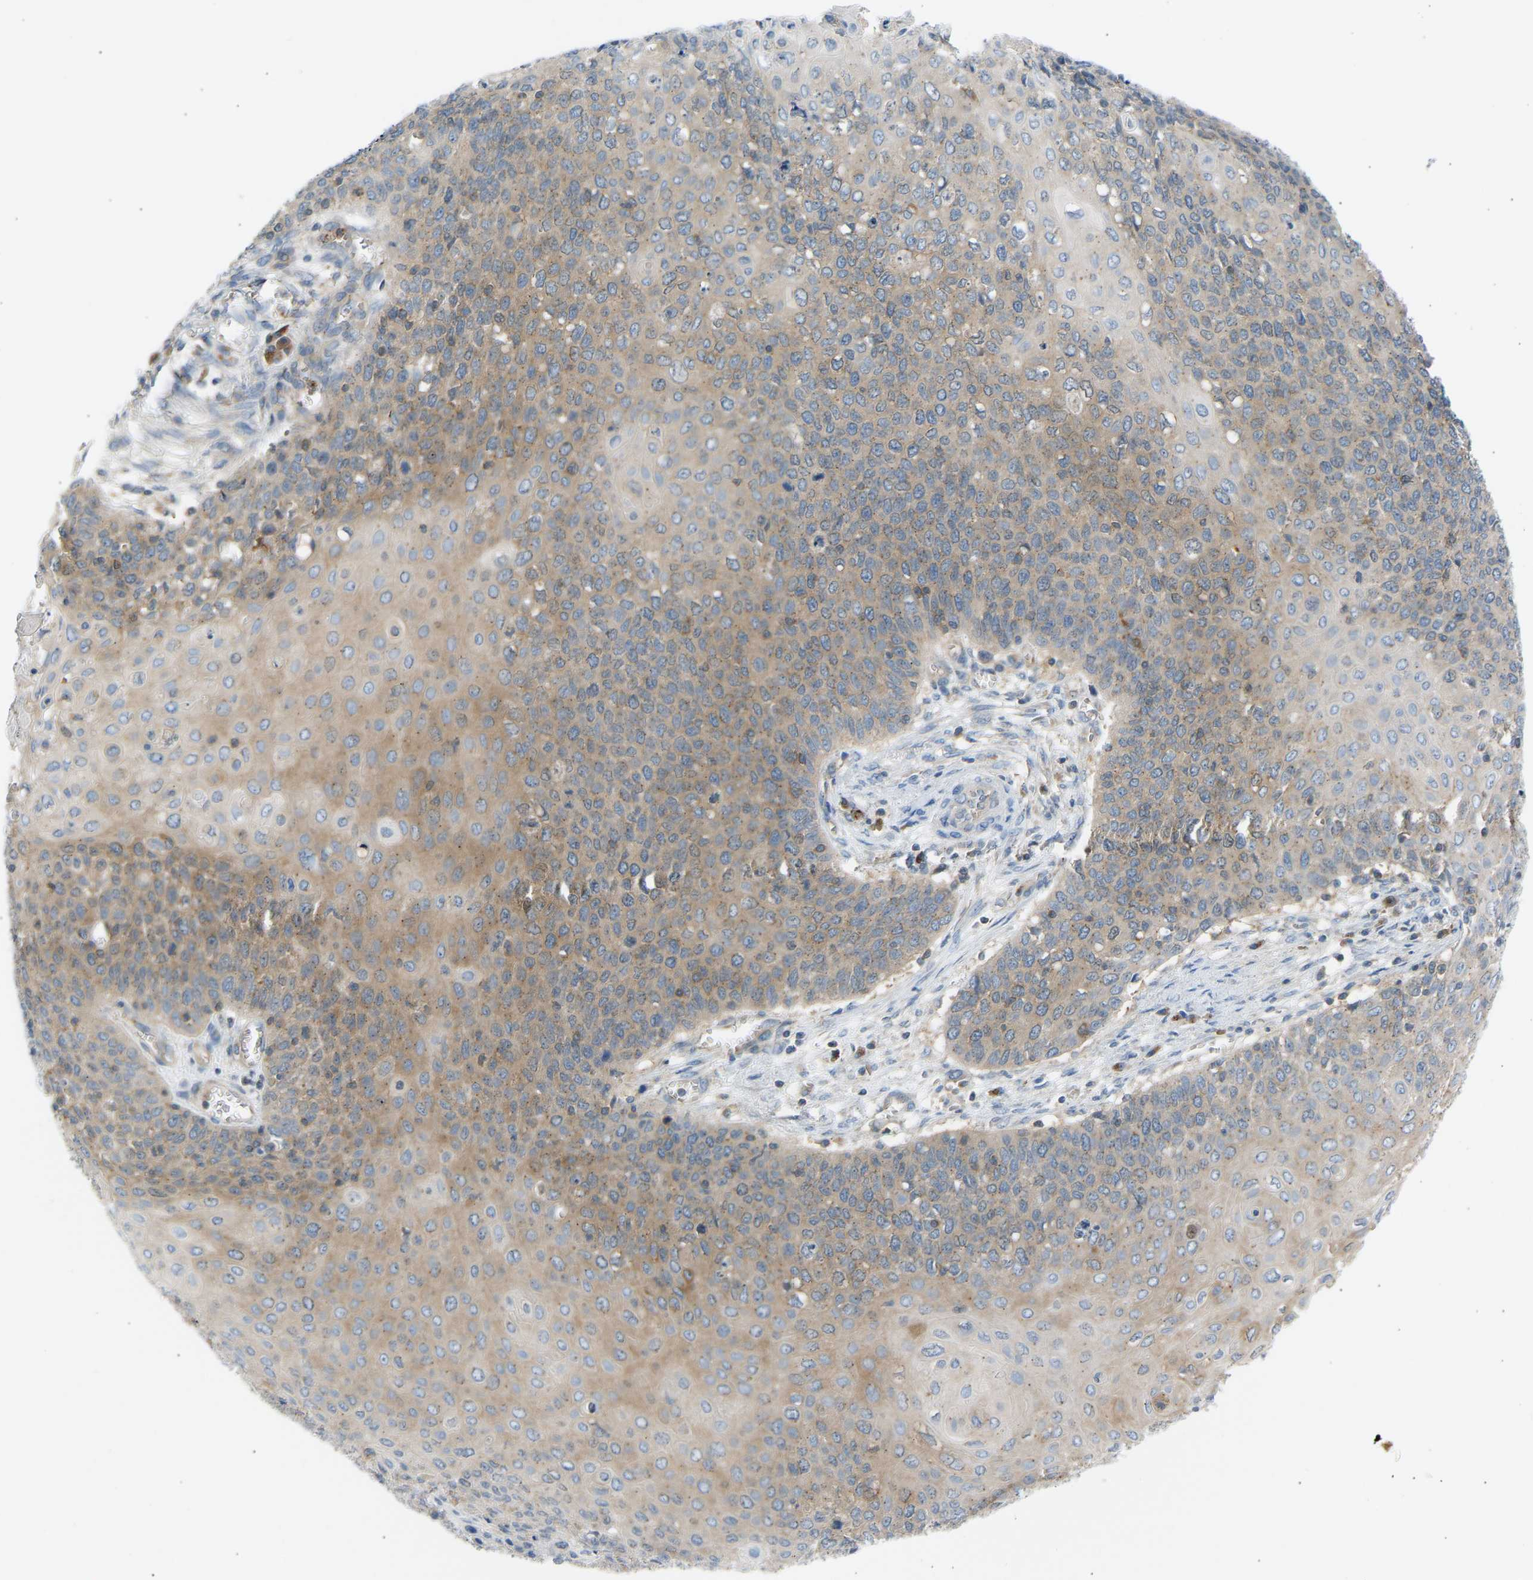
{"staining": {"intensity": "weak", "quantity": ">75%", "location": "cytoplasmic/membranous"}, "tissue": "cervical cancer", "cell_type": "Tumor cells", "image_type": "cancer", "snomed": [{"axis": "morphology", "description": "Squamous cell carcinoma, NOS"}, {"axis": "topography", "description": "Cervix"}], "caption": "Brown immunohistochemical staining in human cervical cancer (squamous cell carcinoma) displays weak cytoplasmic/membranous positivity in approximately >75% of tumor cells.", "gene": "TRIM50", "patient": {"sex": "female", "age": 39}}